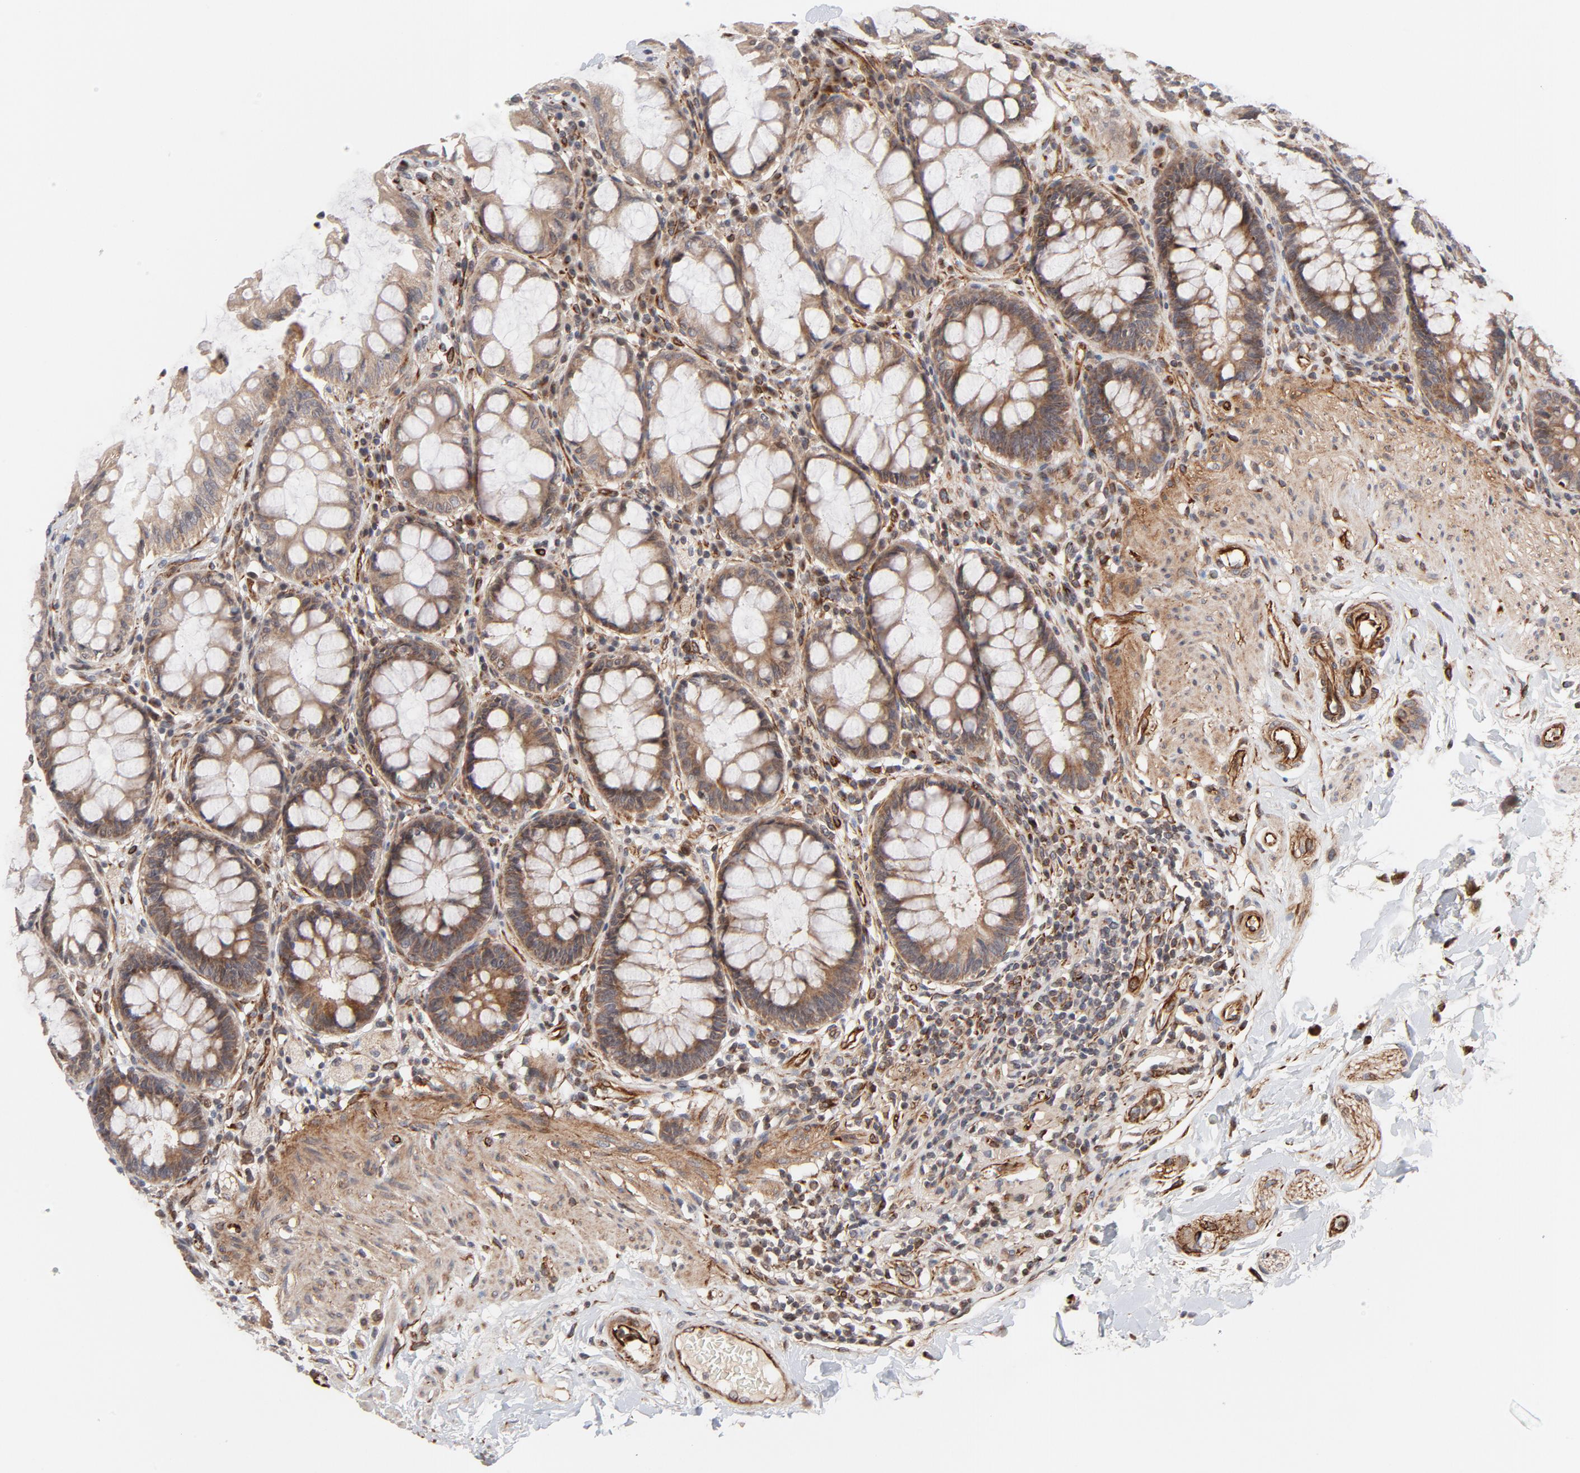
{"staining": {"intensity": "moderate", "quantity": ">75%", "location": "cytoplasmic/membranous"}, "tissue": "rectum", "cell_type": "Glandular cells", "image_type": "normal", "snomed": [{"axis": "morphology", "description": "Normal tissue, NOS"}, {"axis": "topography", "description": "Rectum"}], "caption": "Moderate cytoplasmic/membranous staining is appreciated in about >75% of glandular cells in unremarkable rectum.", "gene": "DNAAF2", "patient": {"sex": "female", "age": 46}}